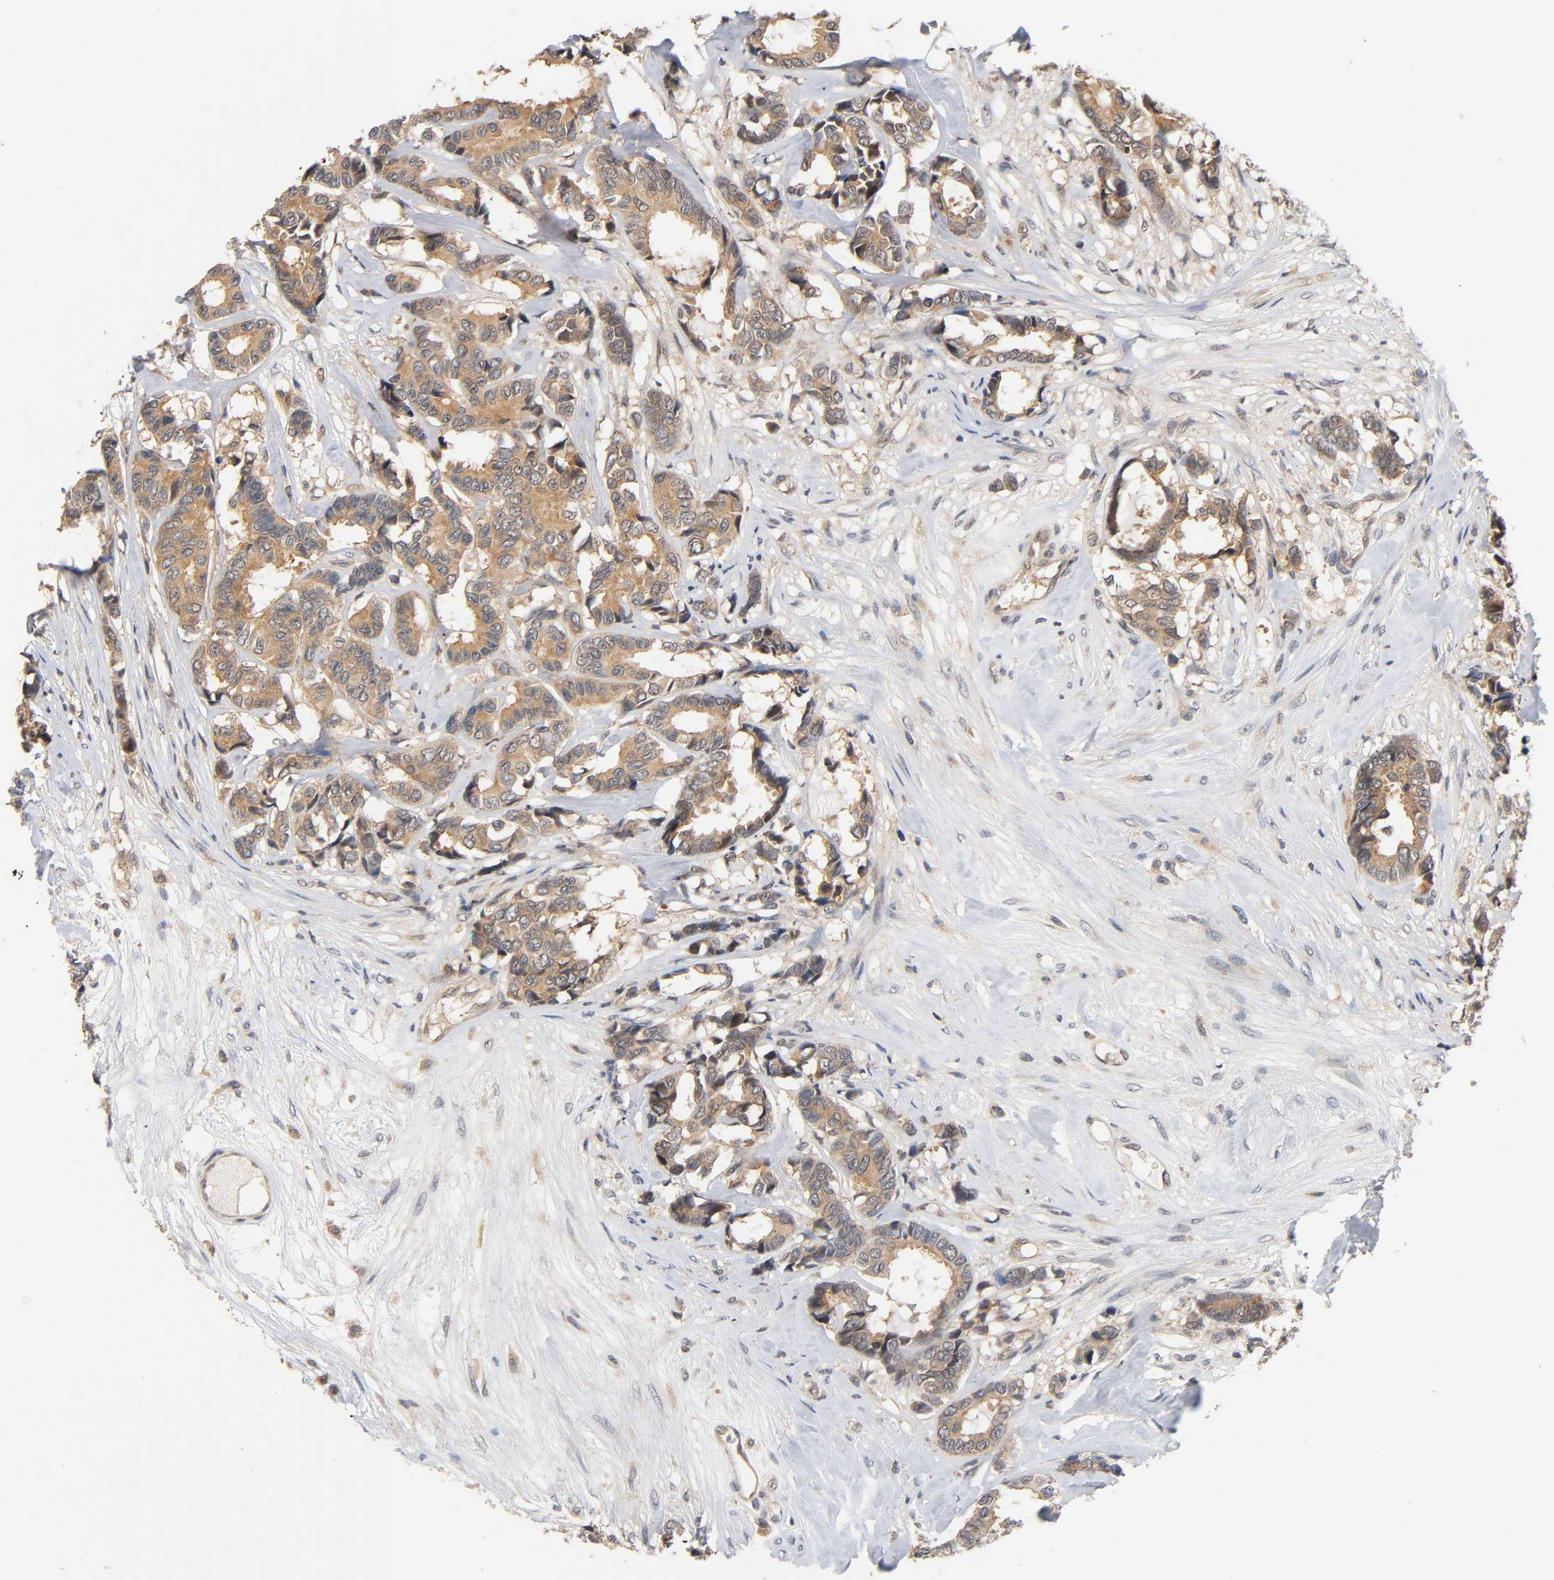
{"staining": {"intensity": "moderate", "quantity": ">75%", "location": "cytoplasmic/membranous,nuclear"}, "tissue": "breast cancer", "cell_type": "Tumor cells", "image_type": "cancer", "snomed": [{"axis": "morphology", "description": "Duct carcinoma"}, {"axis": "topography", "description": "Breast"}], "caption": "Immunohistochemical staining of breast cancer (invasive ductal carcinoma) demonstrates moderate cytoplasmic/membranous and nuclear protein expression in about >75% of tumor cells. (Brightfield microscopy of DAB IHC at high magnification).", "gene": "PRKAB1", "patient": {"sex": "female", "age": 87}}